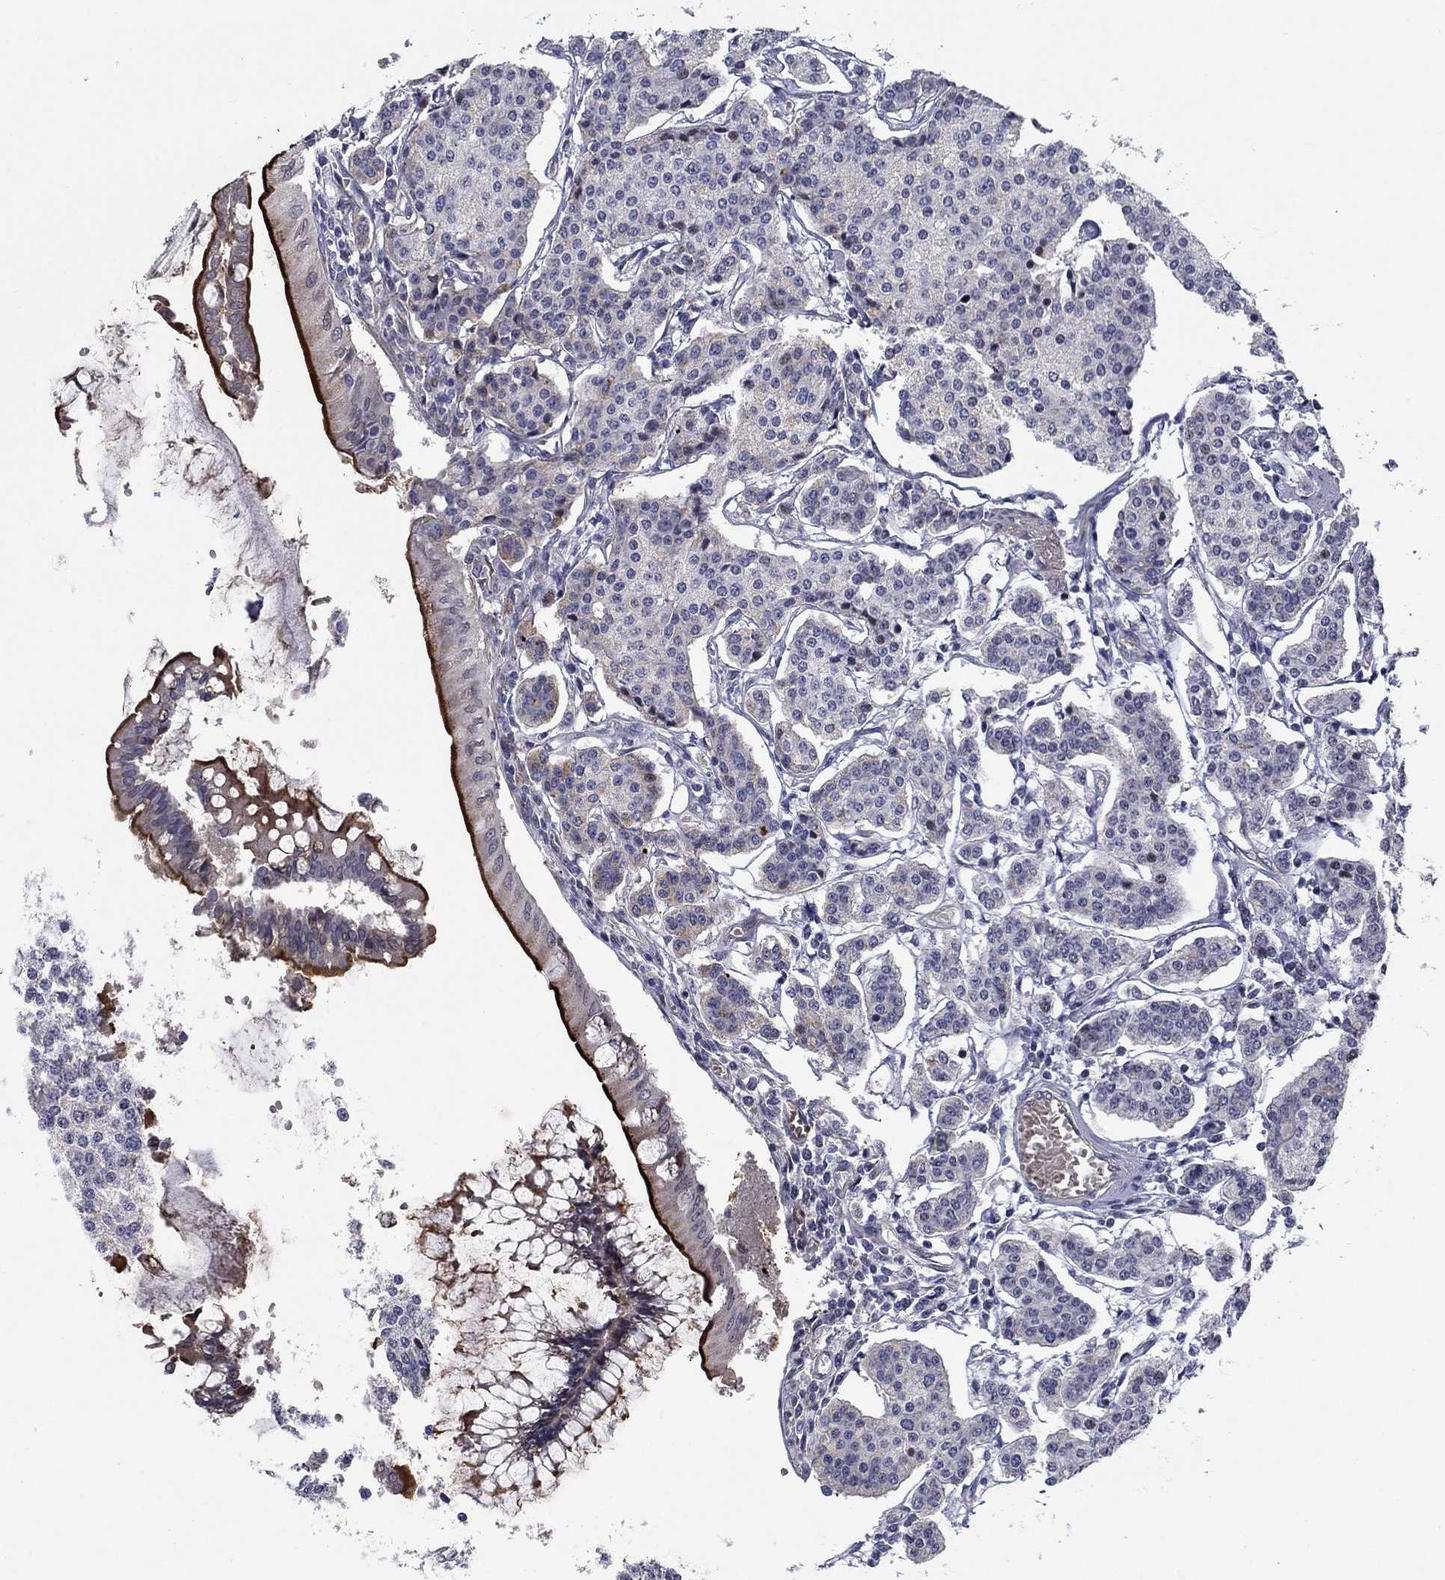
{"staining": {"intensity": "strong", "quantity": "<25%", "location": "cytoplasmic/membranous"}, "tissue": "carcinoid", "cell_type": "Tumor cells", "image_type": "cancer", "snomed": [{"axis": "morphology", "description": "Carcinoid, malignant, NOS"}, {"axis": "topography", "description": "Small intestine"}], "caption": "Malignant carcinoid stained with DAB immunohistochemistry shows medium levels of strong cytoplasmic/membranous positivity in about <25% of tumor cells. (Brightfield microscopy of DAB IHC at high magnification).", "gene": "SLC1A1", "patient": {"sex": "female", "age": 65}}